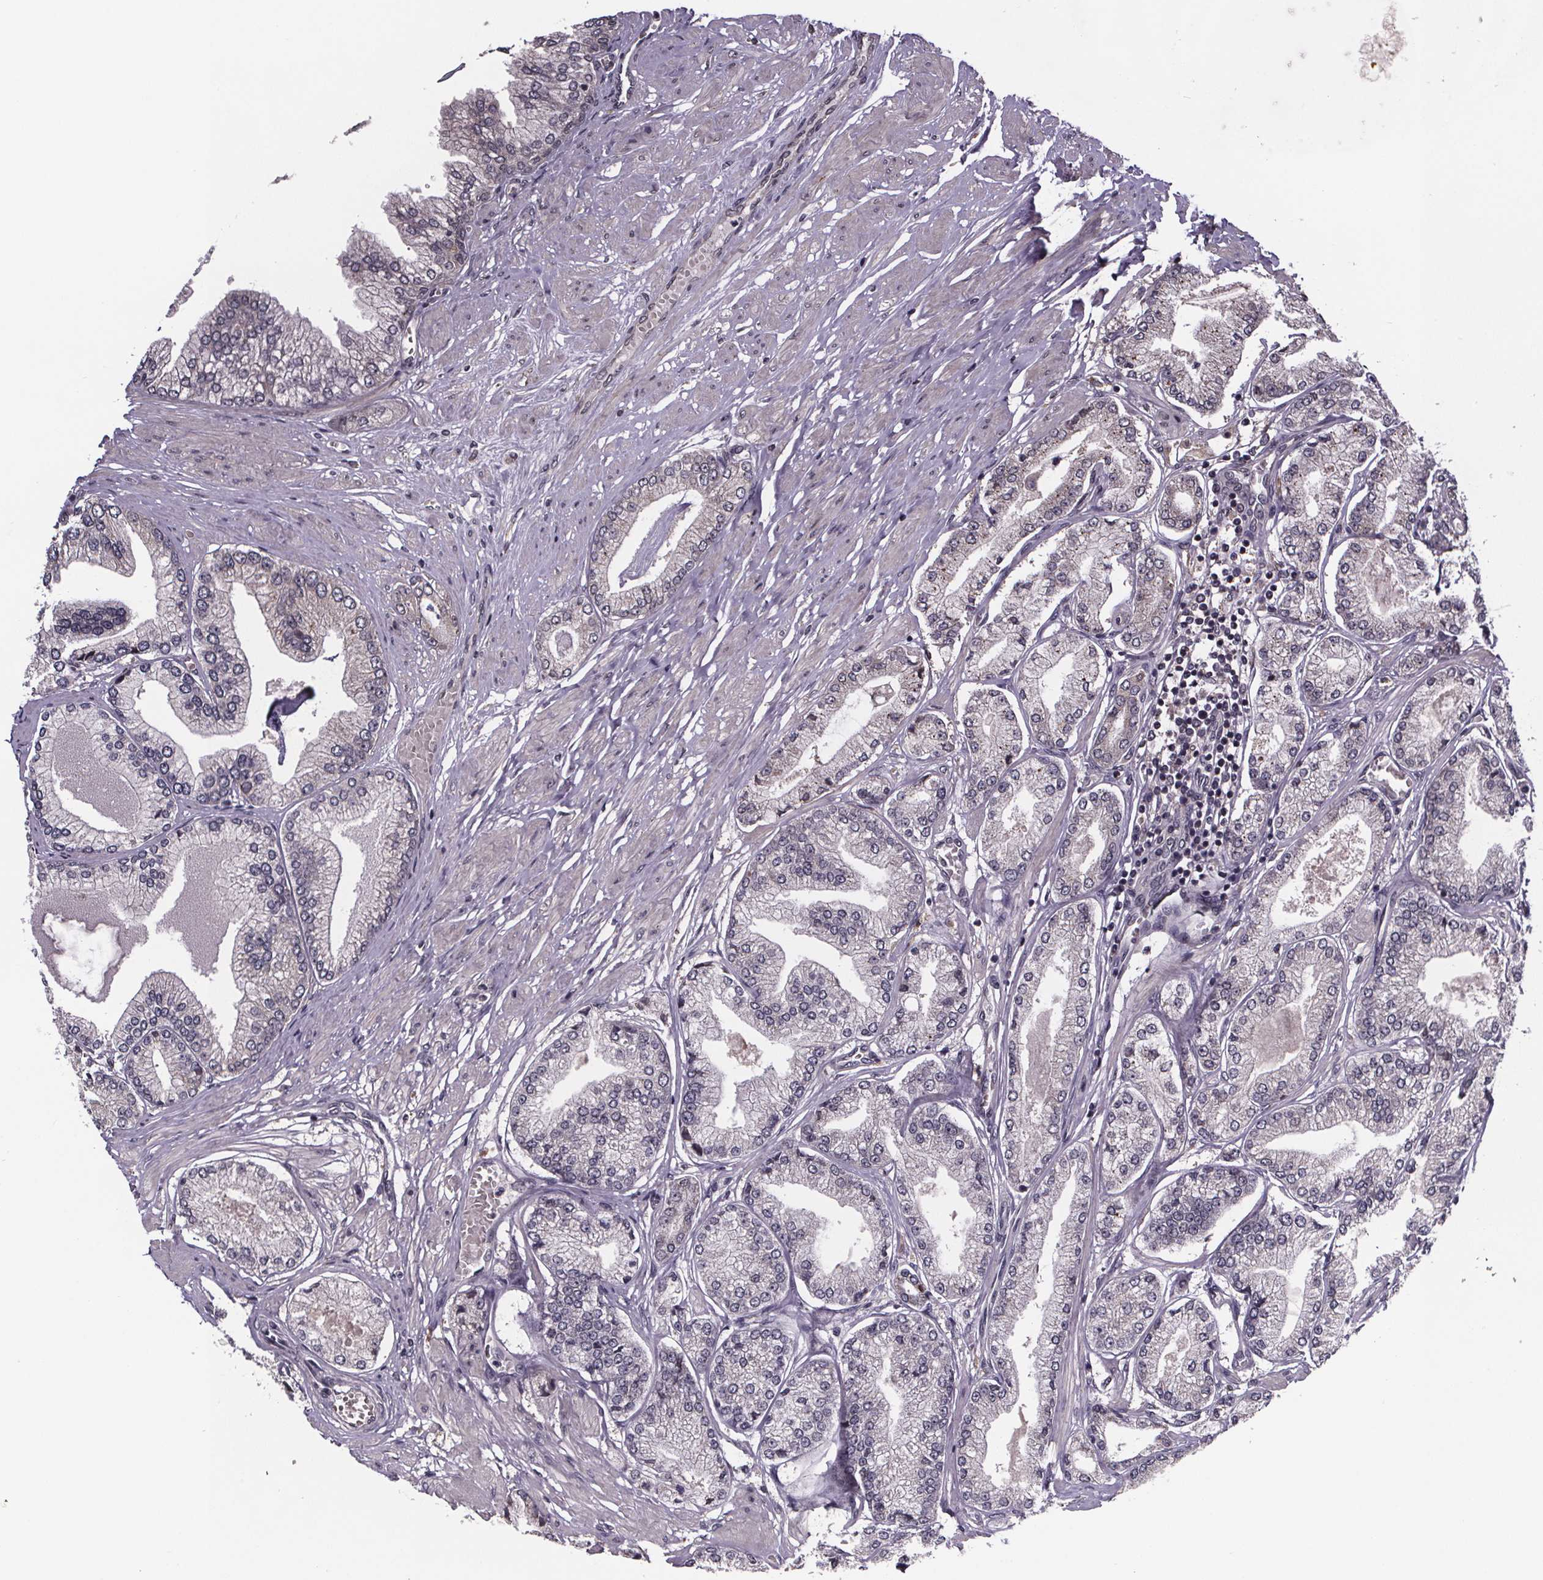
{"staining": {"intensity": "weak", "quantity": "<25%", "location": "cytoplasmic/membranous"}, "tissue": "prostate cancer", "cell_type": "Tumor cells", "image_type": "cancer", "snomed": [{"axis": "morphology", "description": "Adenocarcinoma, Low grade"}, {"axis": "topography", "description": "Prostate"}], "caption": "Immunohistochemistry (IHC) histopathology image of neoplastic tissue: human prostate low-grade adenocarcinoma stained with DAB (3,3'-diaminobenzidine) exhibits no significant protein positivity in tumor cells.", "gene": "SAT1", "patient": {"sex": "male", "age": 55}}